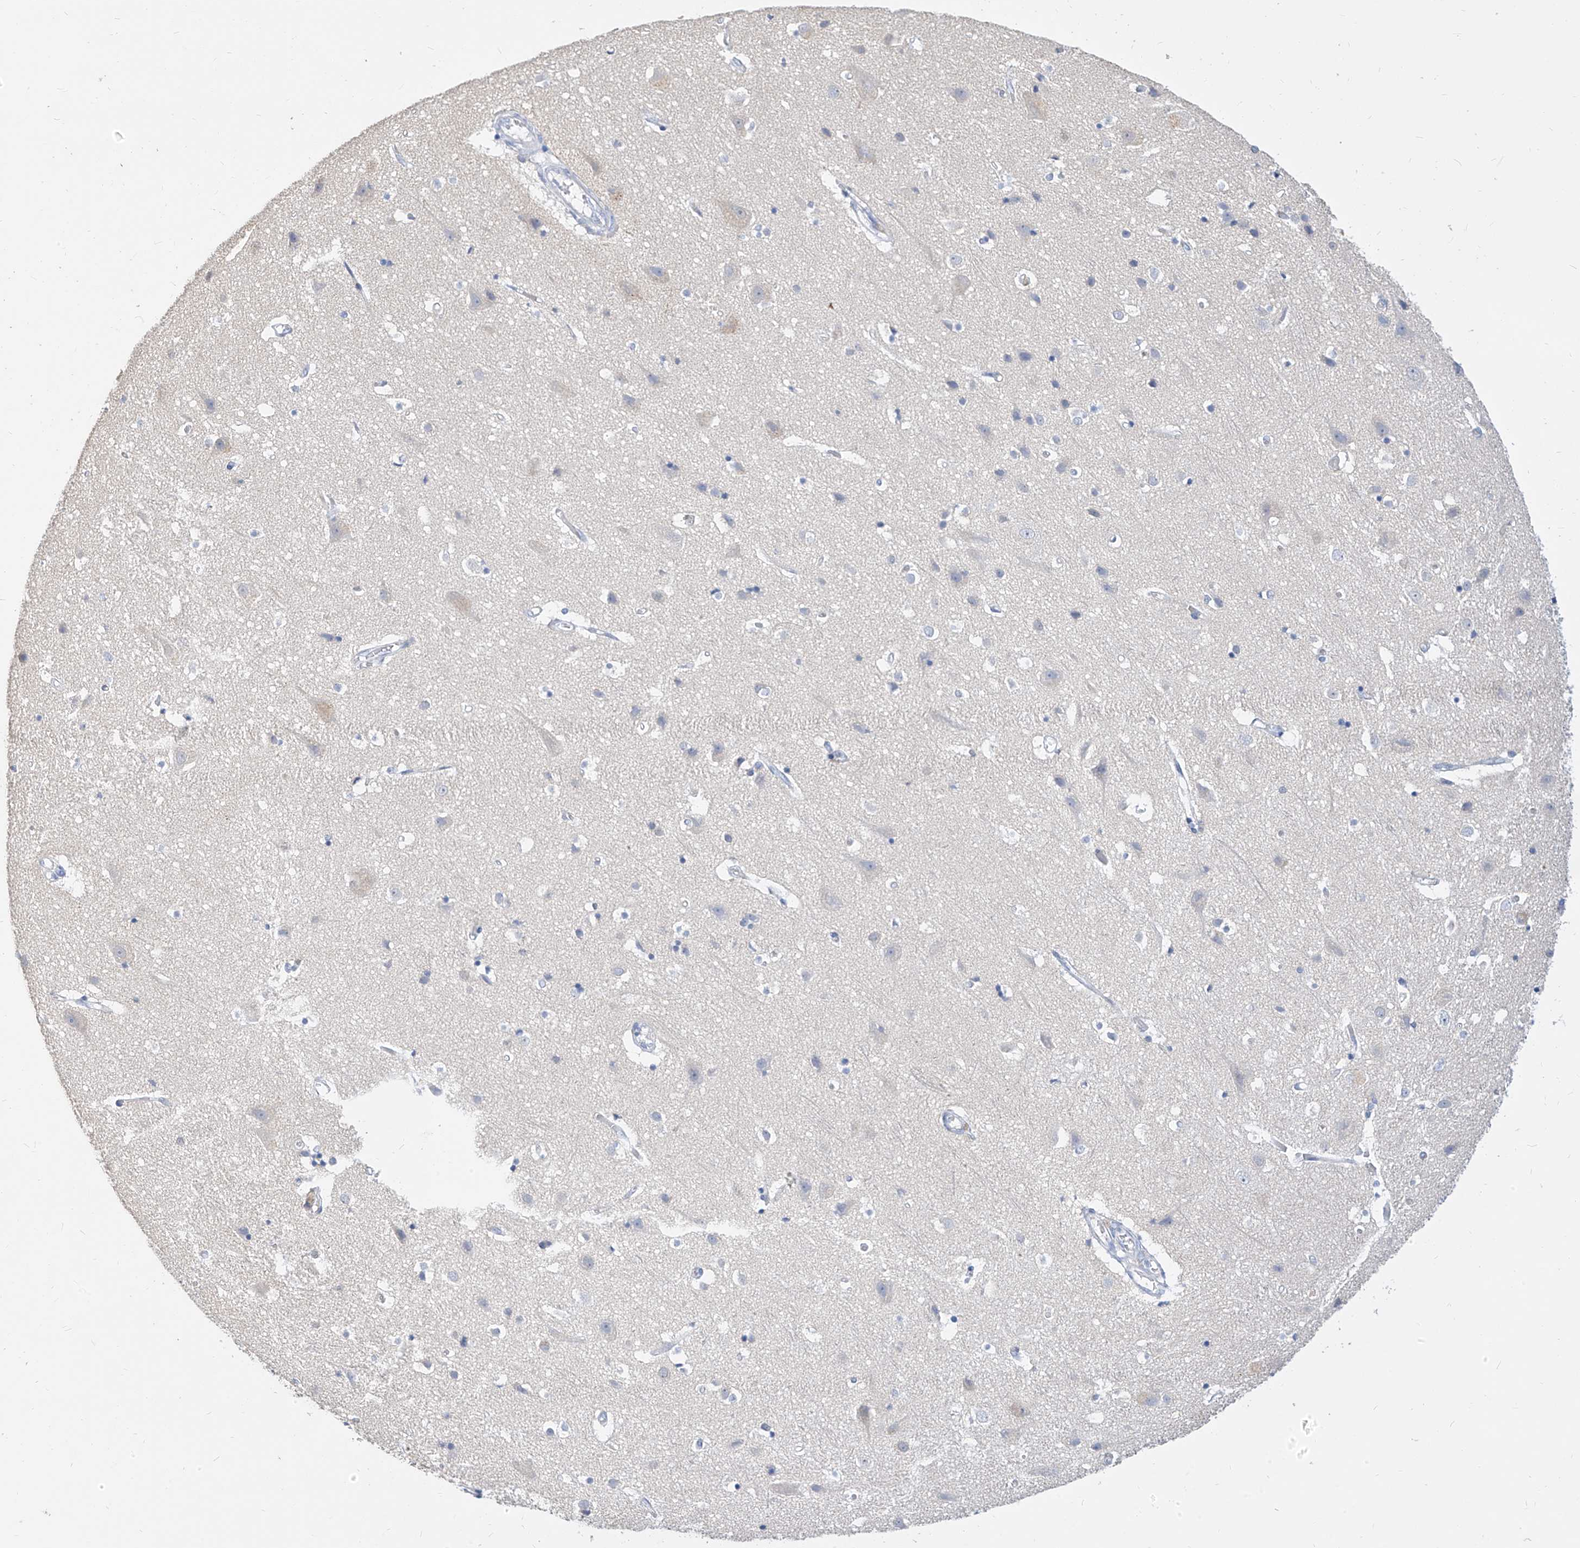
{"staining": {"intensity": "negative", "quantity": "none", "location": "none"}, "tissue": "cerebral cortex", "cell_type": "Endothelial cells", "image_type": "normal", "snomed": [{"axis": "morphology", "description": "Normal tissue, NOS"}, {"axis": "topography", "description": "Cerebral cortex"}], "caption": "DAB immunohistochemical staining of normal cerebral cortex reveals no significant positivity in endothelial cells.", "gene": "ZZEF1", "patient": {"sex": "male", "age": 54}}